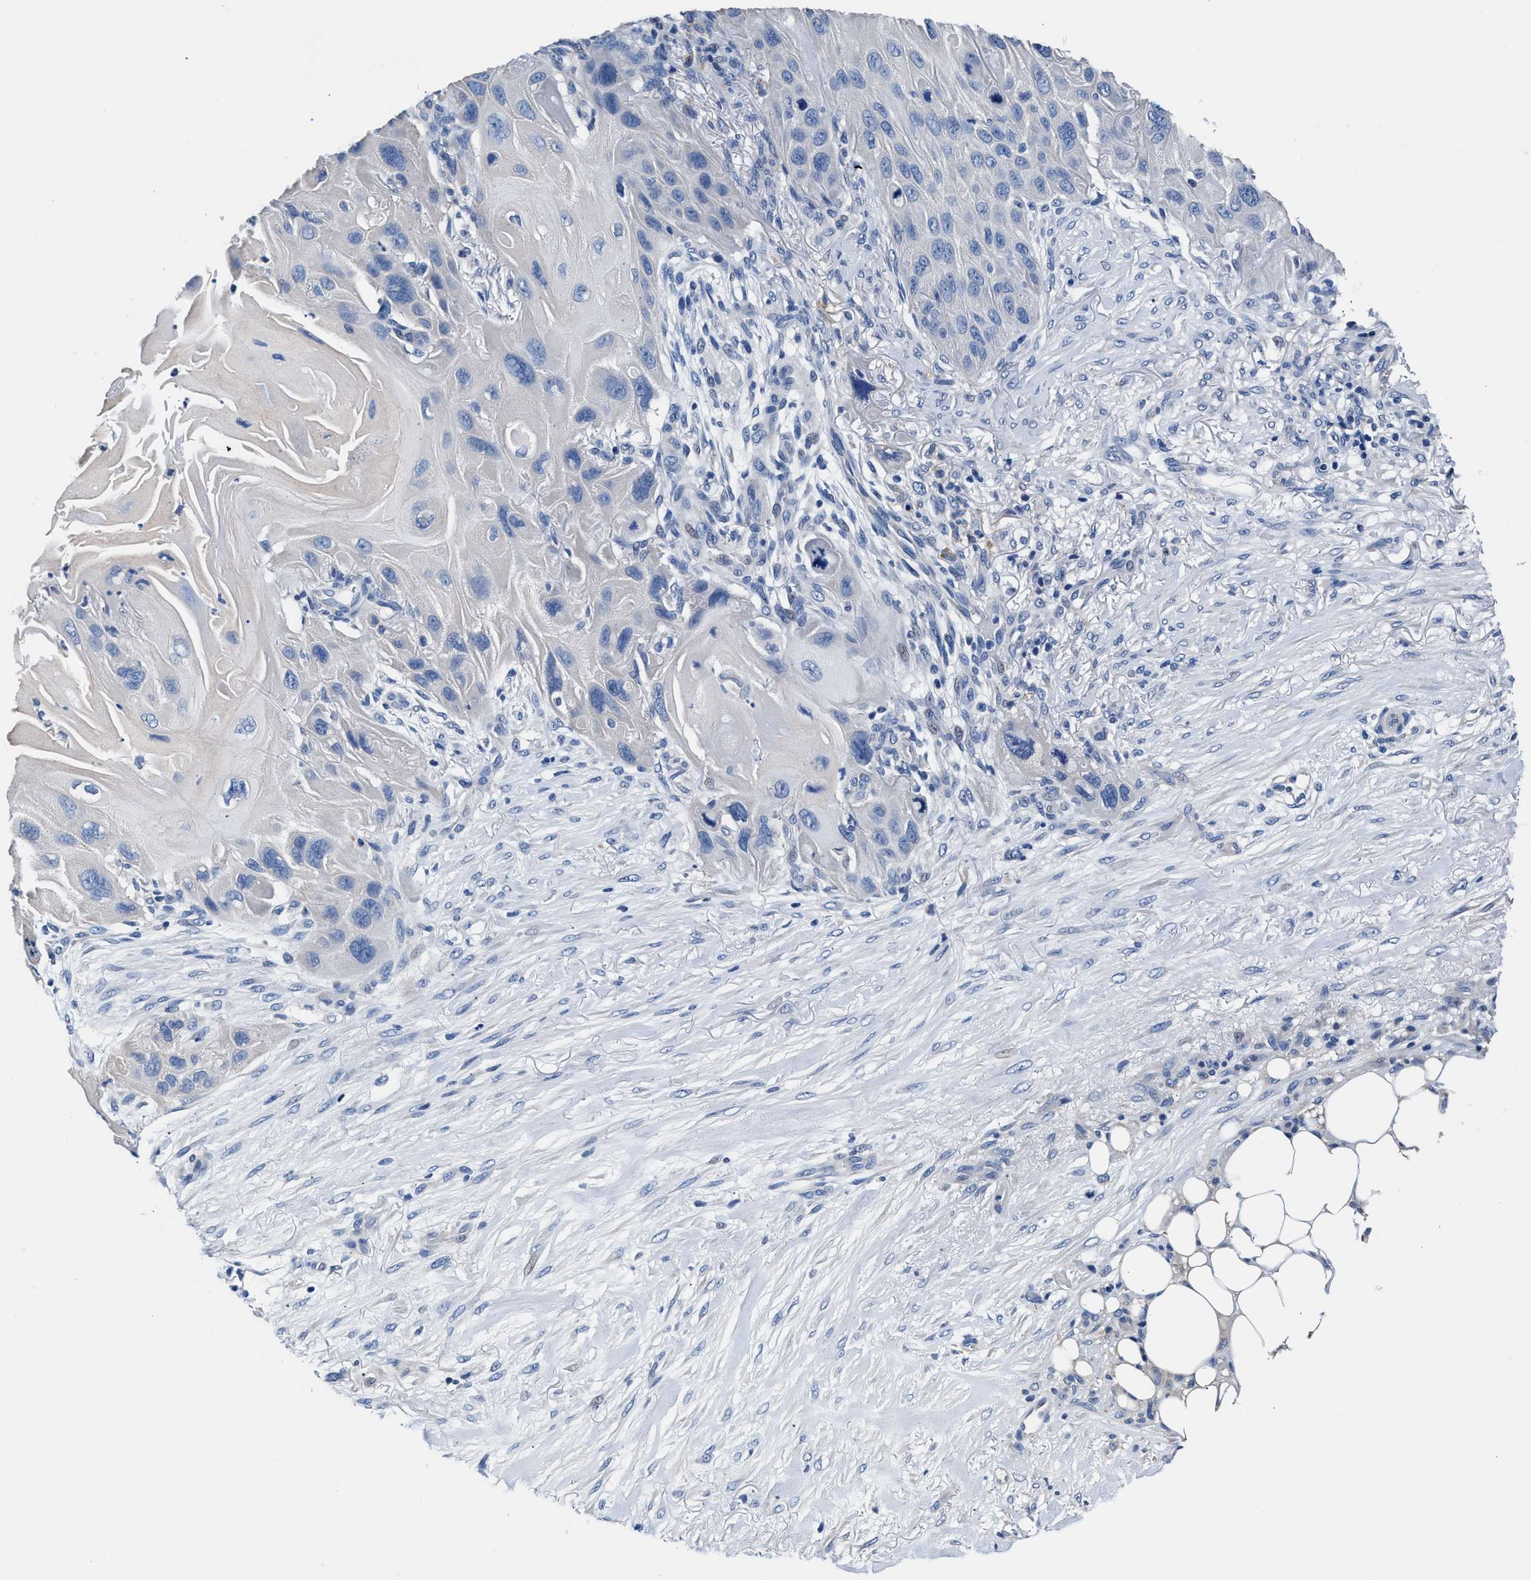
{"staining": {"intensity": "negative", "quantity": "none", "location": "none"}, "tissue": "skin cancer", "cell_type": "Tumor cells", "image_type": "cancer", "snomed": [{"axis": "morphology", "description": "Squamous cell carcinoma, NOS"}, {"axis": "topography", "description": "Skin"}], "caption": "Skin squamous cell carcinoma was stained to show a protein in brown. There is no significant expression in tumor cells. The staining is performed using DAB (3,3'-diaminobenzidine) brown chromogen with nuclei counter-stained in using hematoxylin.", "gene": "GSTM1", "patient": {"sex": "female", "age": 77}}